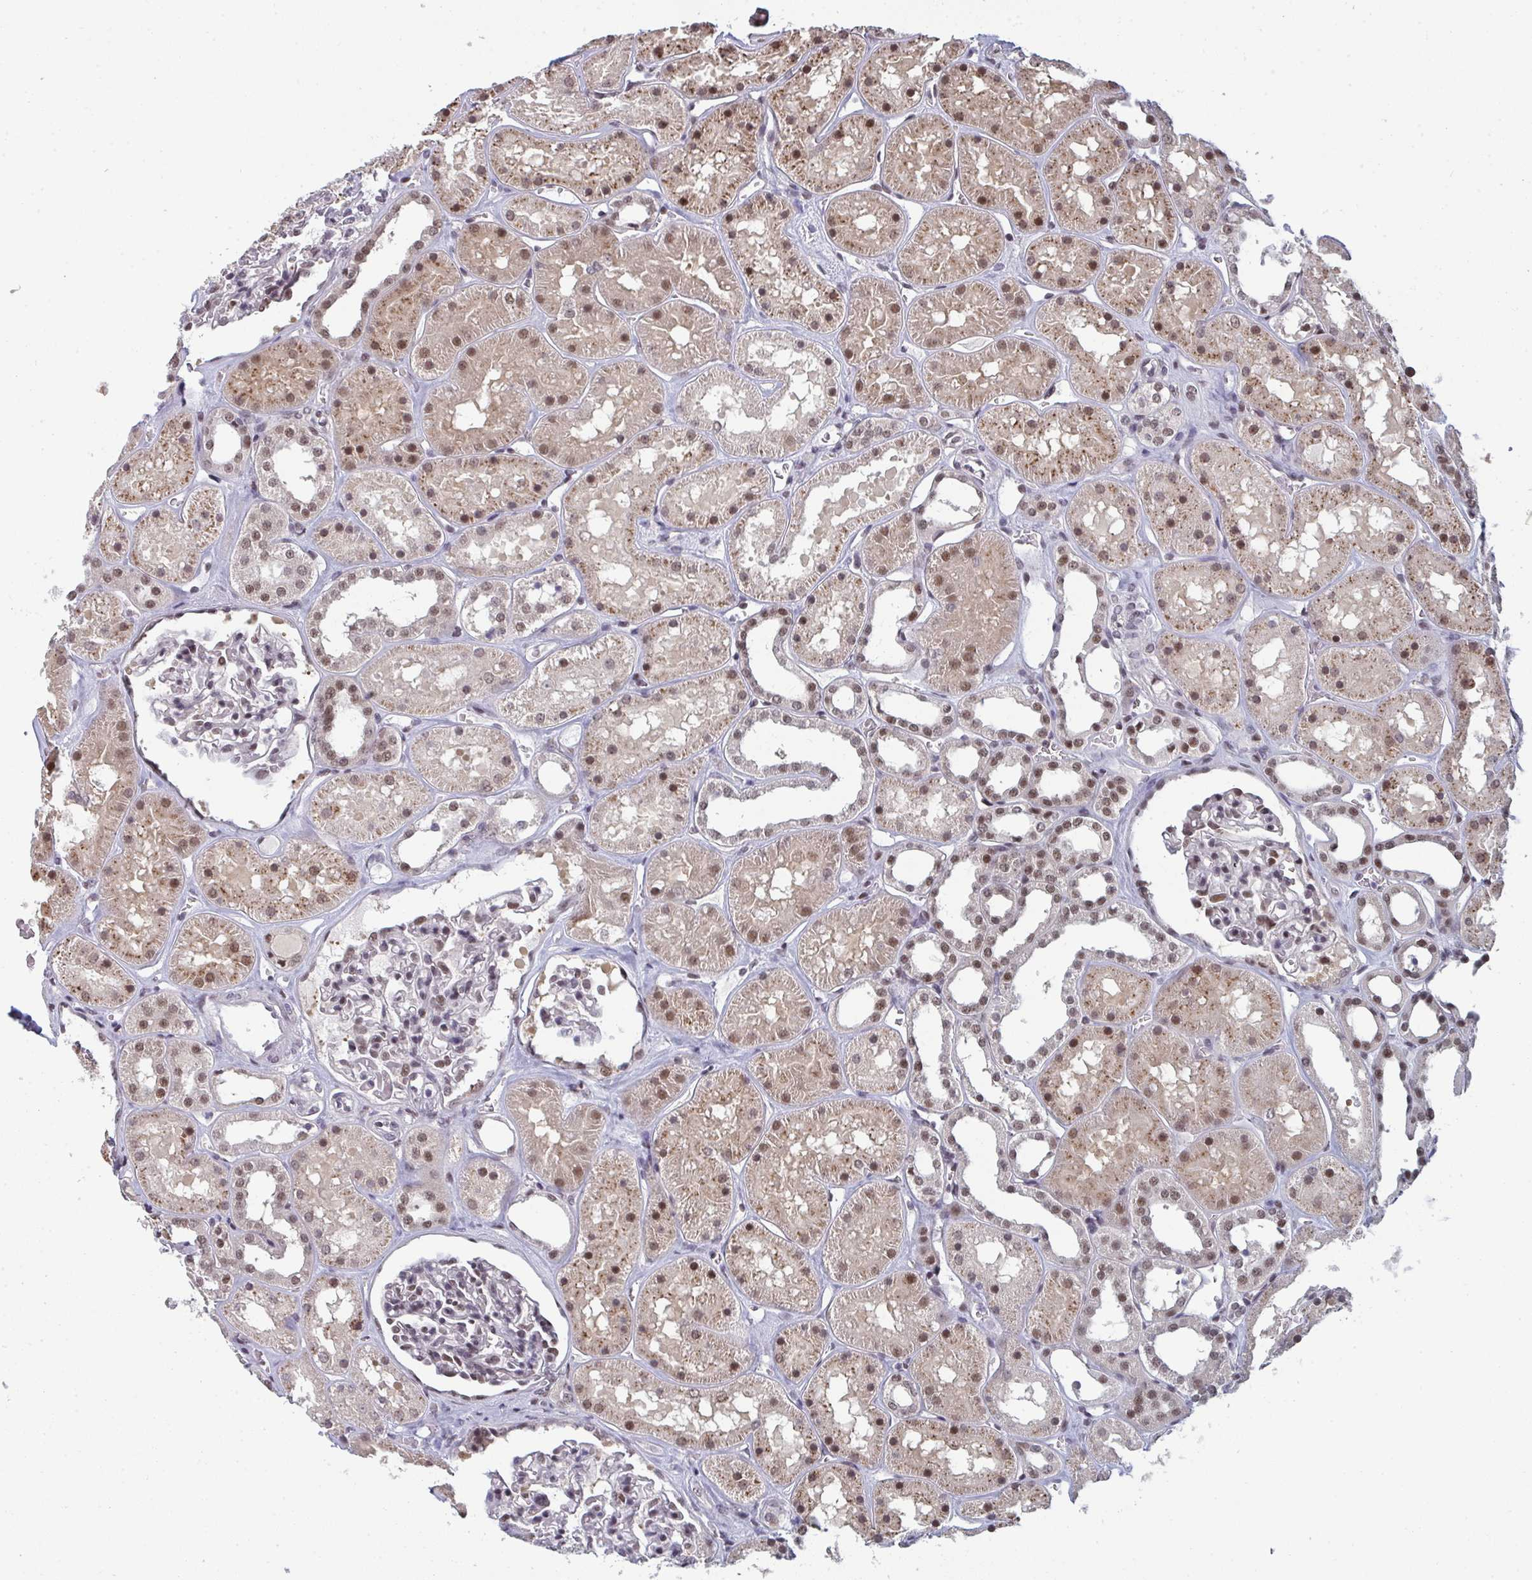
{"staining": {"intensity": "moderate", "quantity": "<25%", "location": "nuclear"}, "tissue": "kidney", "cell_type": "Cells in glomeruli", "image_type": "normal", "snomed": [{"axis": "morphology", "description": "Normal tissue, NOS"}, {"axis": "topography", "description": "Kidney"}], "caption": "This histopathology image exhibits immunohistochemistry (IHC) staining of unremarkable kidney, with low moderate nuclear positivity in about <25% of cells in glomeruli.", "gene": "ATF1", "patient": {"sex": "female", "age": 41}}